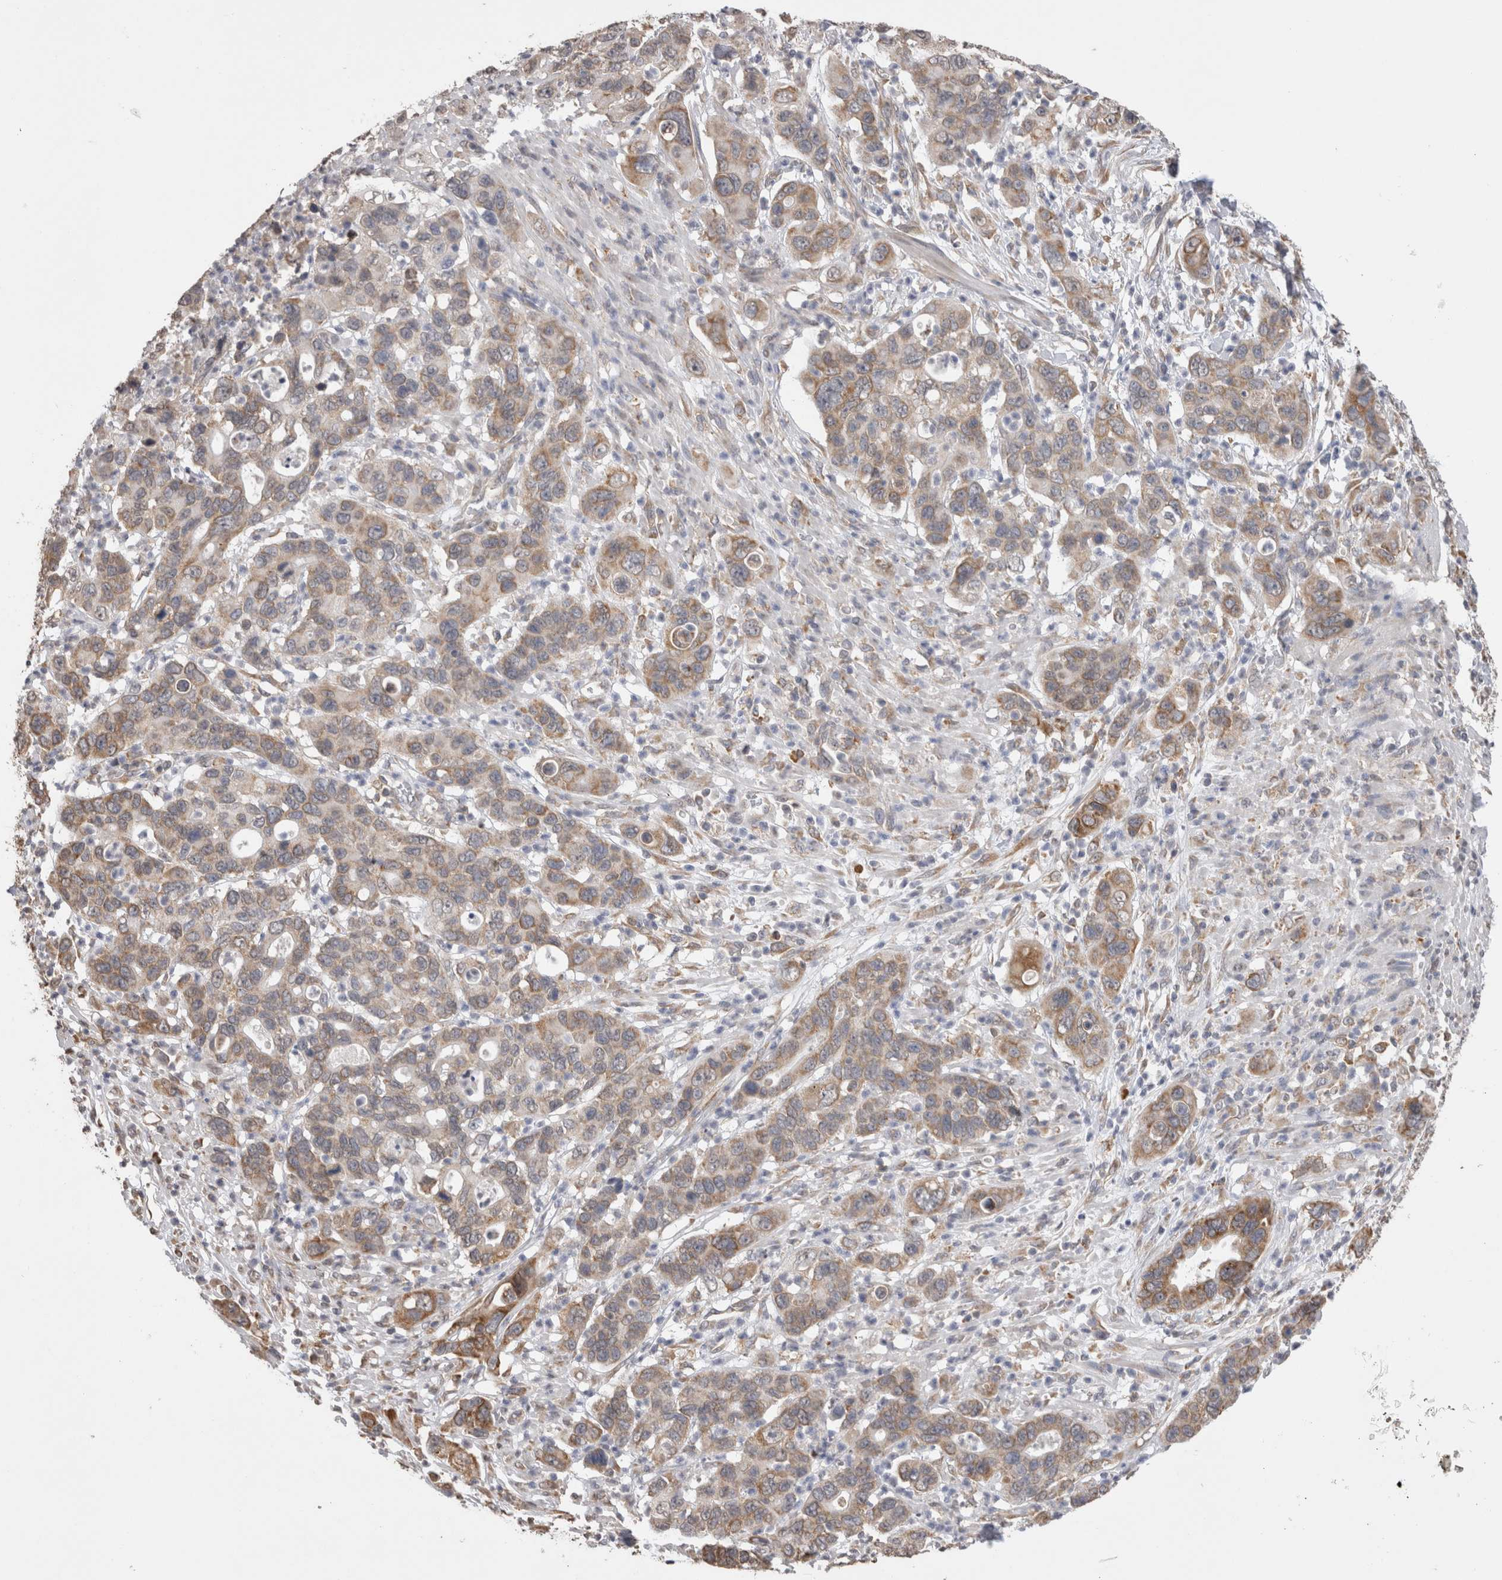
{"staining": {"intensity": "moderate", "quantity": ">75%", "location": "cytoplasmic/membranous"}, "tissue": "pancreatic cancer", "cell_type": "Tumor cells", "image_type": "cancer", "snomed": [{"axis": "morphology", "description": "Adenocarcinoma, NOS"}, {"axis": "topography", "description": "Pancreas"}], "caption": "Immunohistochemistry of human adenocarcinoma (pancreatic) demonstrates medium levels of moderate cytoplasmic/membranous expression in about >75% of tumor cells.", "gene": "NOMO1", "patient": {"sex": "female", "age": 71}}